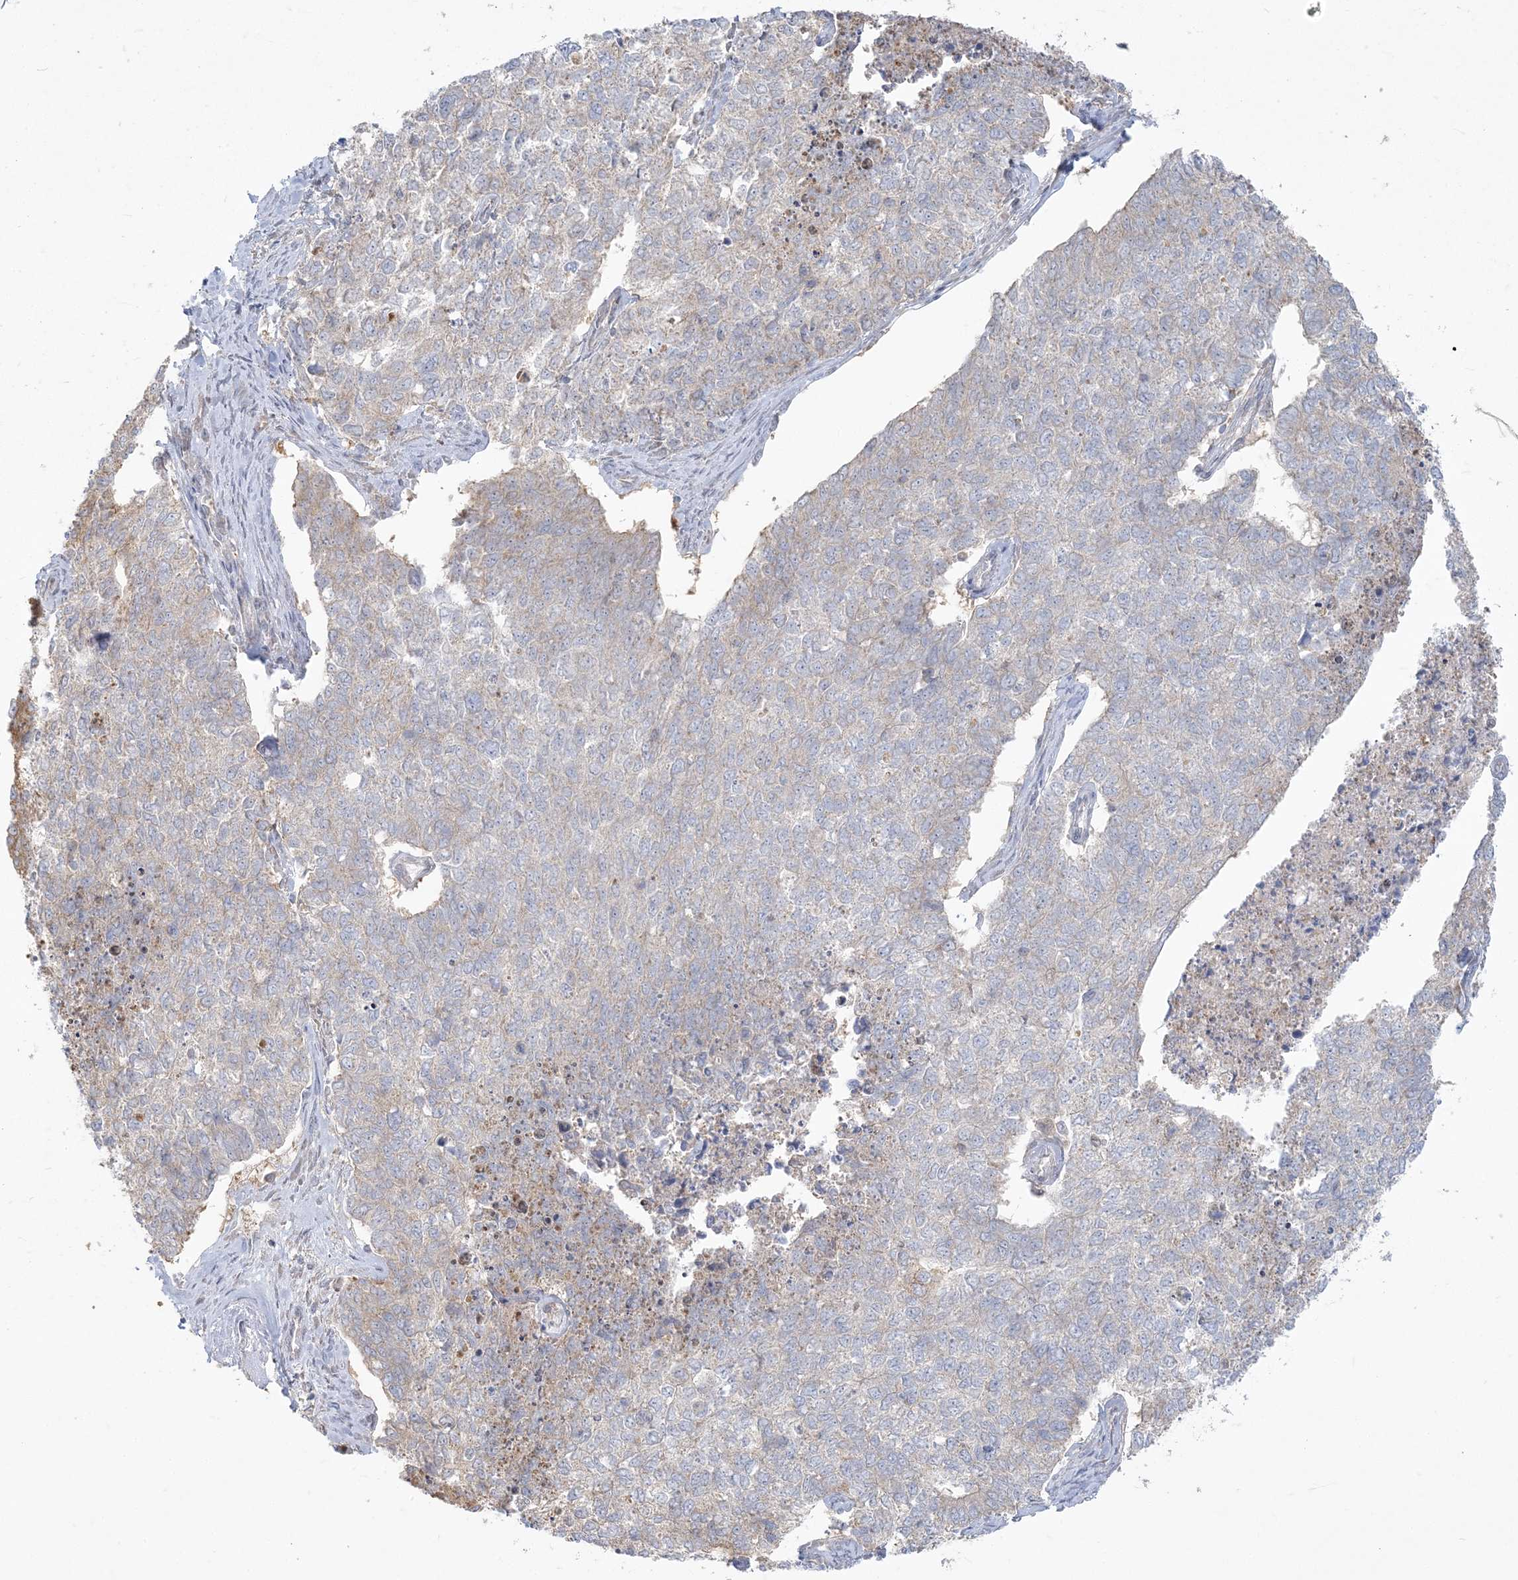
{"staining": {"intensity": "weak", "quantity": "<25%", "location": "cytoplasmic/membranous"}, "tissue": "cervical cancer", "cell_type": "Tumor cells", "image_type": "cancer", "snomed": [{"axis": "morphology", "description": "Squamous cell carcinoma, NOS"}, {"axis": "topography", "description": "Cervix"}], "caption": "Tumor cells show no significant expression in cervical squamous cell carcinoma.", "gene": "ZC3H6", "patient": {"sex": "female", "age": 63}}